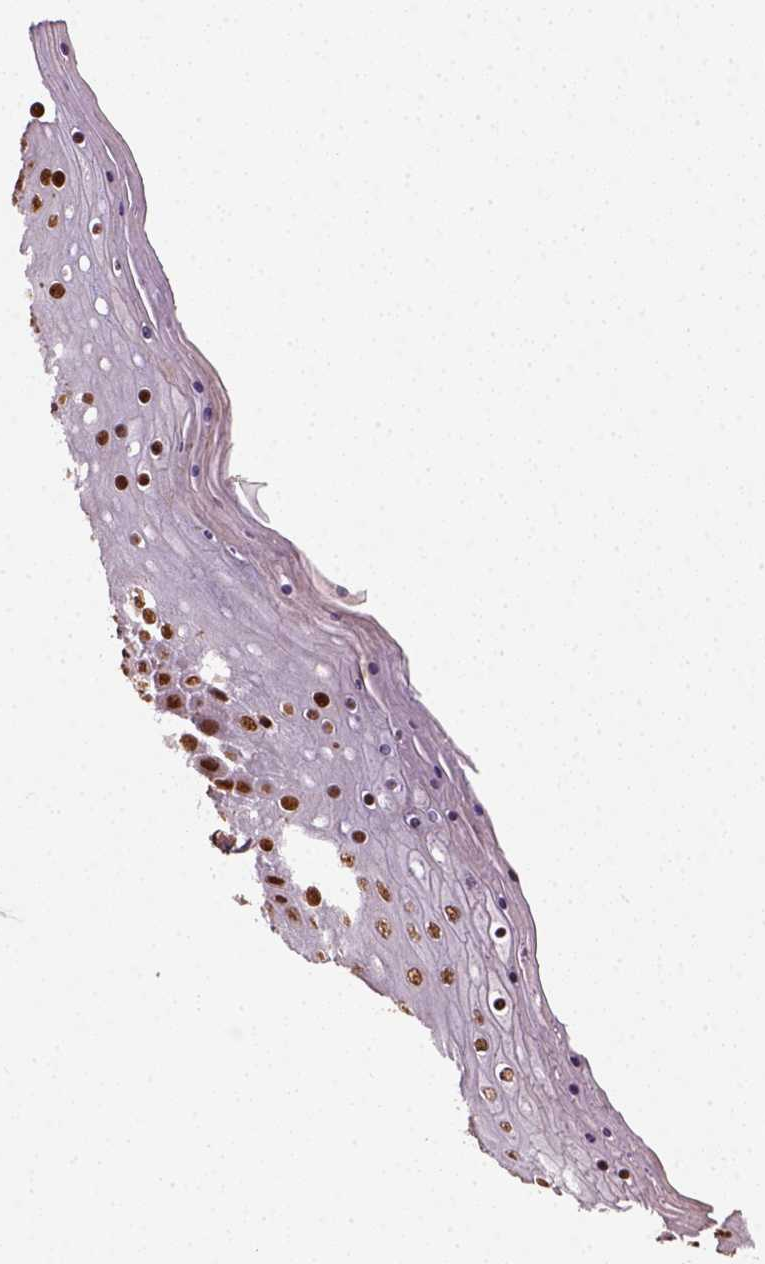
{"staining": {"intensity": "strong", "quantity": ">75%", "location": "nuclear"}, "tissue": "skin", "cell_type": "Epidermal cells", "image_type": "normal", "snomed": [{"axis": "morphology", "description": "Normal tissue, NOS"}, {"axis": "topography", "description": "Anal"}], "caption": "The micrograph demonstrates a brown stain indicating the presence of a protein in the nuclear of epidermal cells in skin. Immunohistochemistry (ihc) stains the protein in brown and the nuclei are stained blue.", "gene": "CCAR1", "patient": {"sex": "female", "age": 46}}